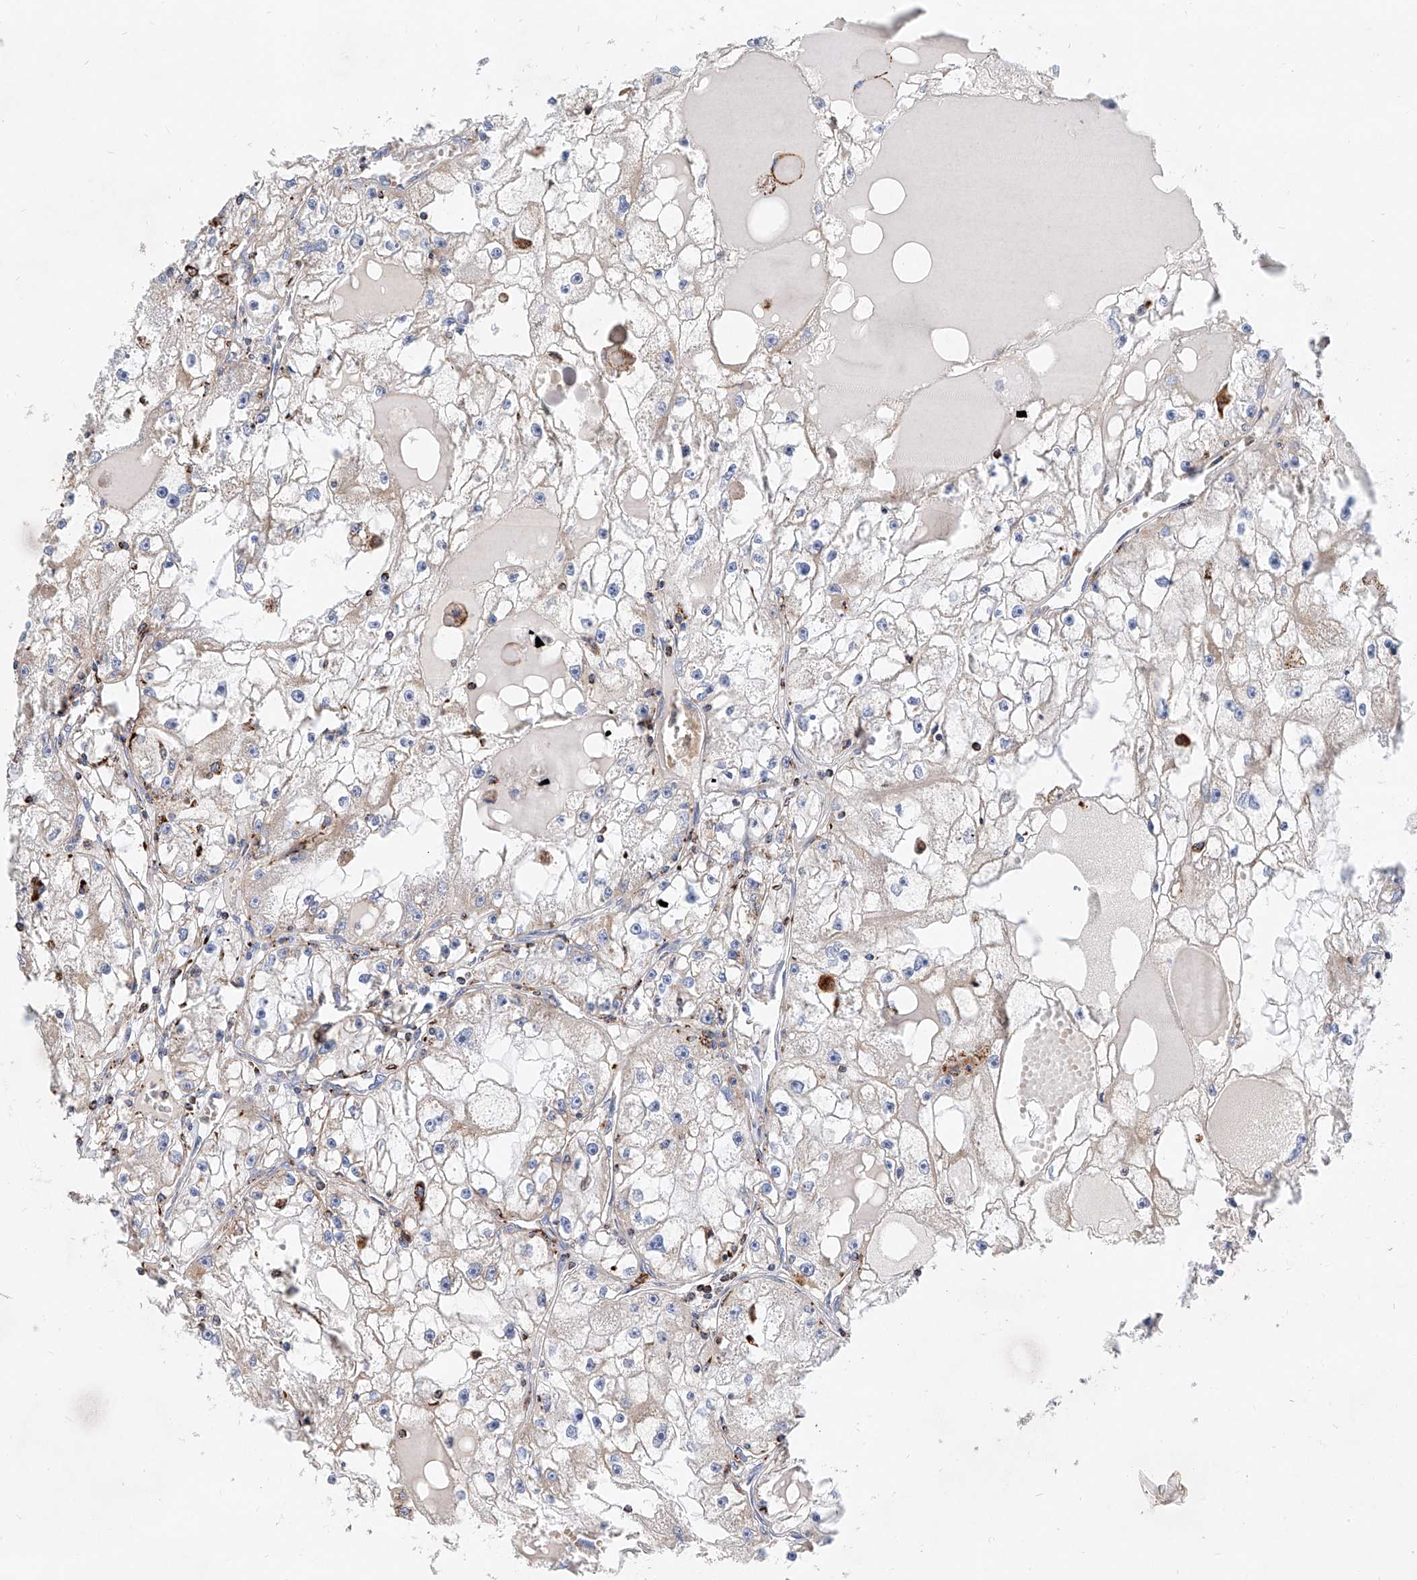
{"staining": {"intensity": "negative", "quantity": "none", "location": "none"}, "tissue": "renal cancer", "cell_type": "Tumor cells", "image_type": "cancer", "snomed": [{"axis": "morphology", "description": "Adenocarcinoma, NOS"}, {"axis": "topography", "description": "Kidney"}], "caption": "Immunohistochemical staining of human adenocarcinoma (renal) demonstrates no significant expression in tumor cells. The staining was performed using DAB (3,3'-diaminobenzidine) to visualize the protein expression in brown, while the nuclei were stained in blue with hematoxylin (Magnification: 20x).", "gene": "CPNE5", "patient": {"sex": "male", "age": 56}}